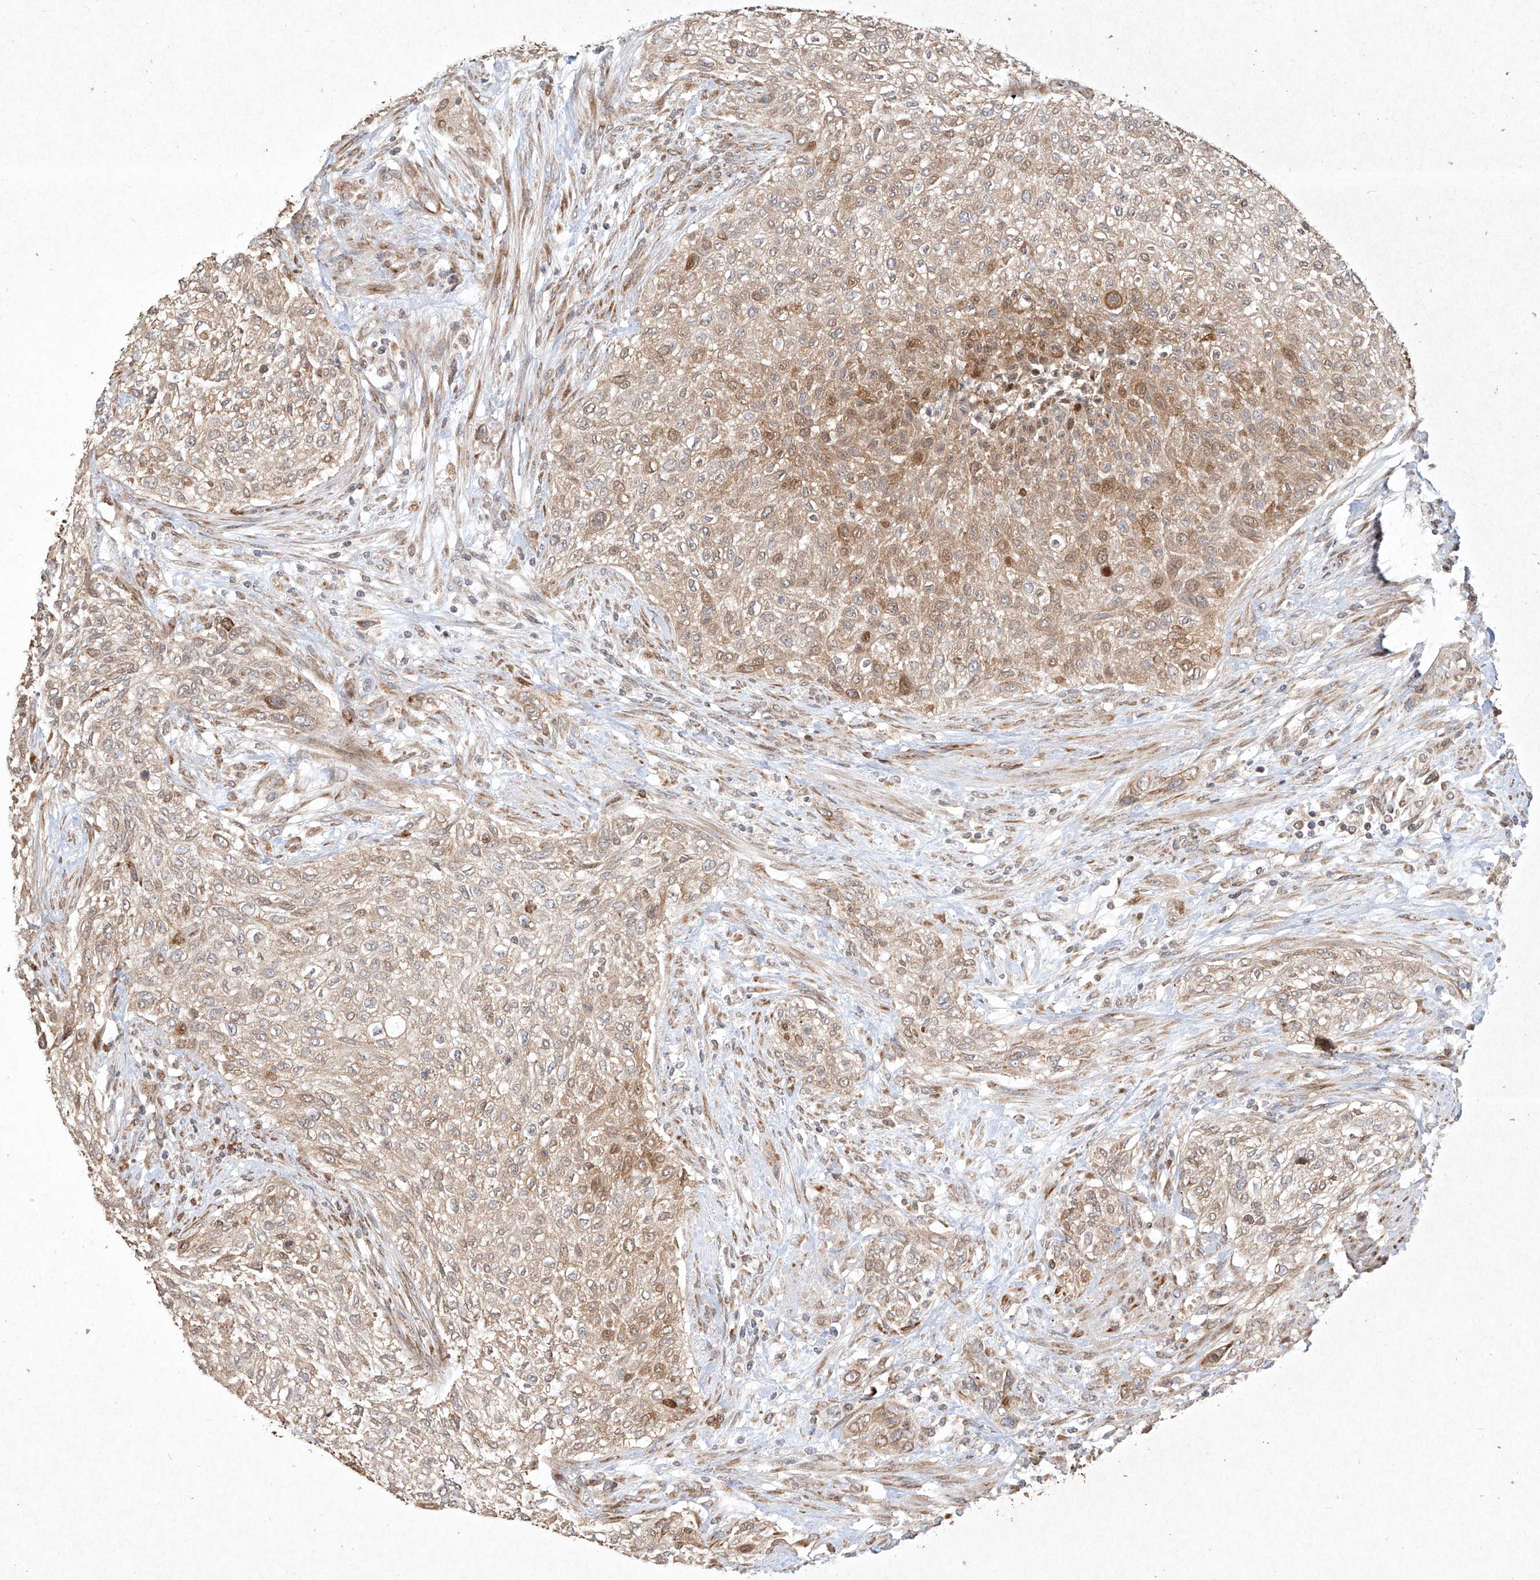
{"staining": {"intensity": "moderate", "quantity": ">75%", "location": "cytoplasmic/membranous"}, "tissue": "urothelial cancer", "cell_type": "Tumor cells", "image_type": "cancer", "snomed": [{"axis": "morphology", "description": "Urothelial carcinoma, High grade"}, {"axis": "topography", "description": "Urinary bladder"}], "caption": "A medium amount of moderate cytoplasmic/membranous staining is seen in approximately >75% of tumor cells in urothelial cancer tissue. (Stains: DAB in brown, nuclei in blue, Microscopy: brightfield microscopy at high magnification).", "gene": "SEMA3B", "patient": {"sex": "male", "age": 35}}